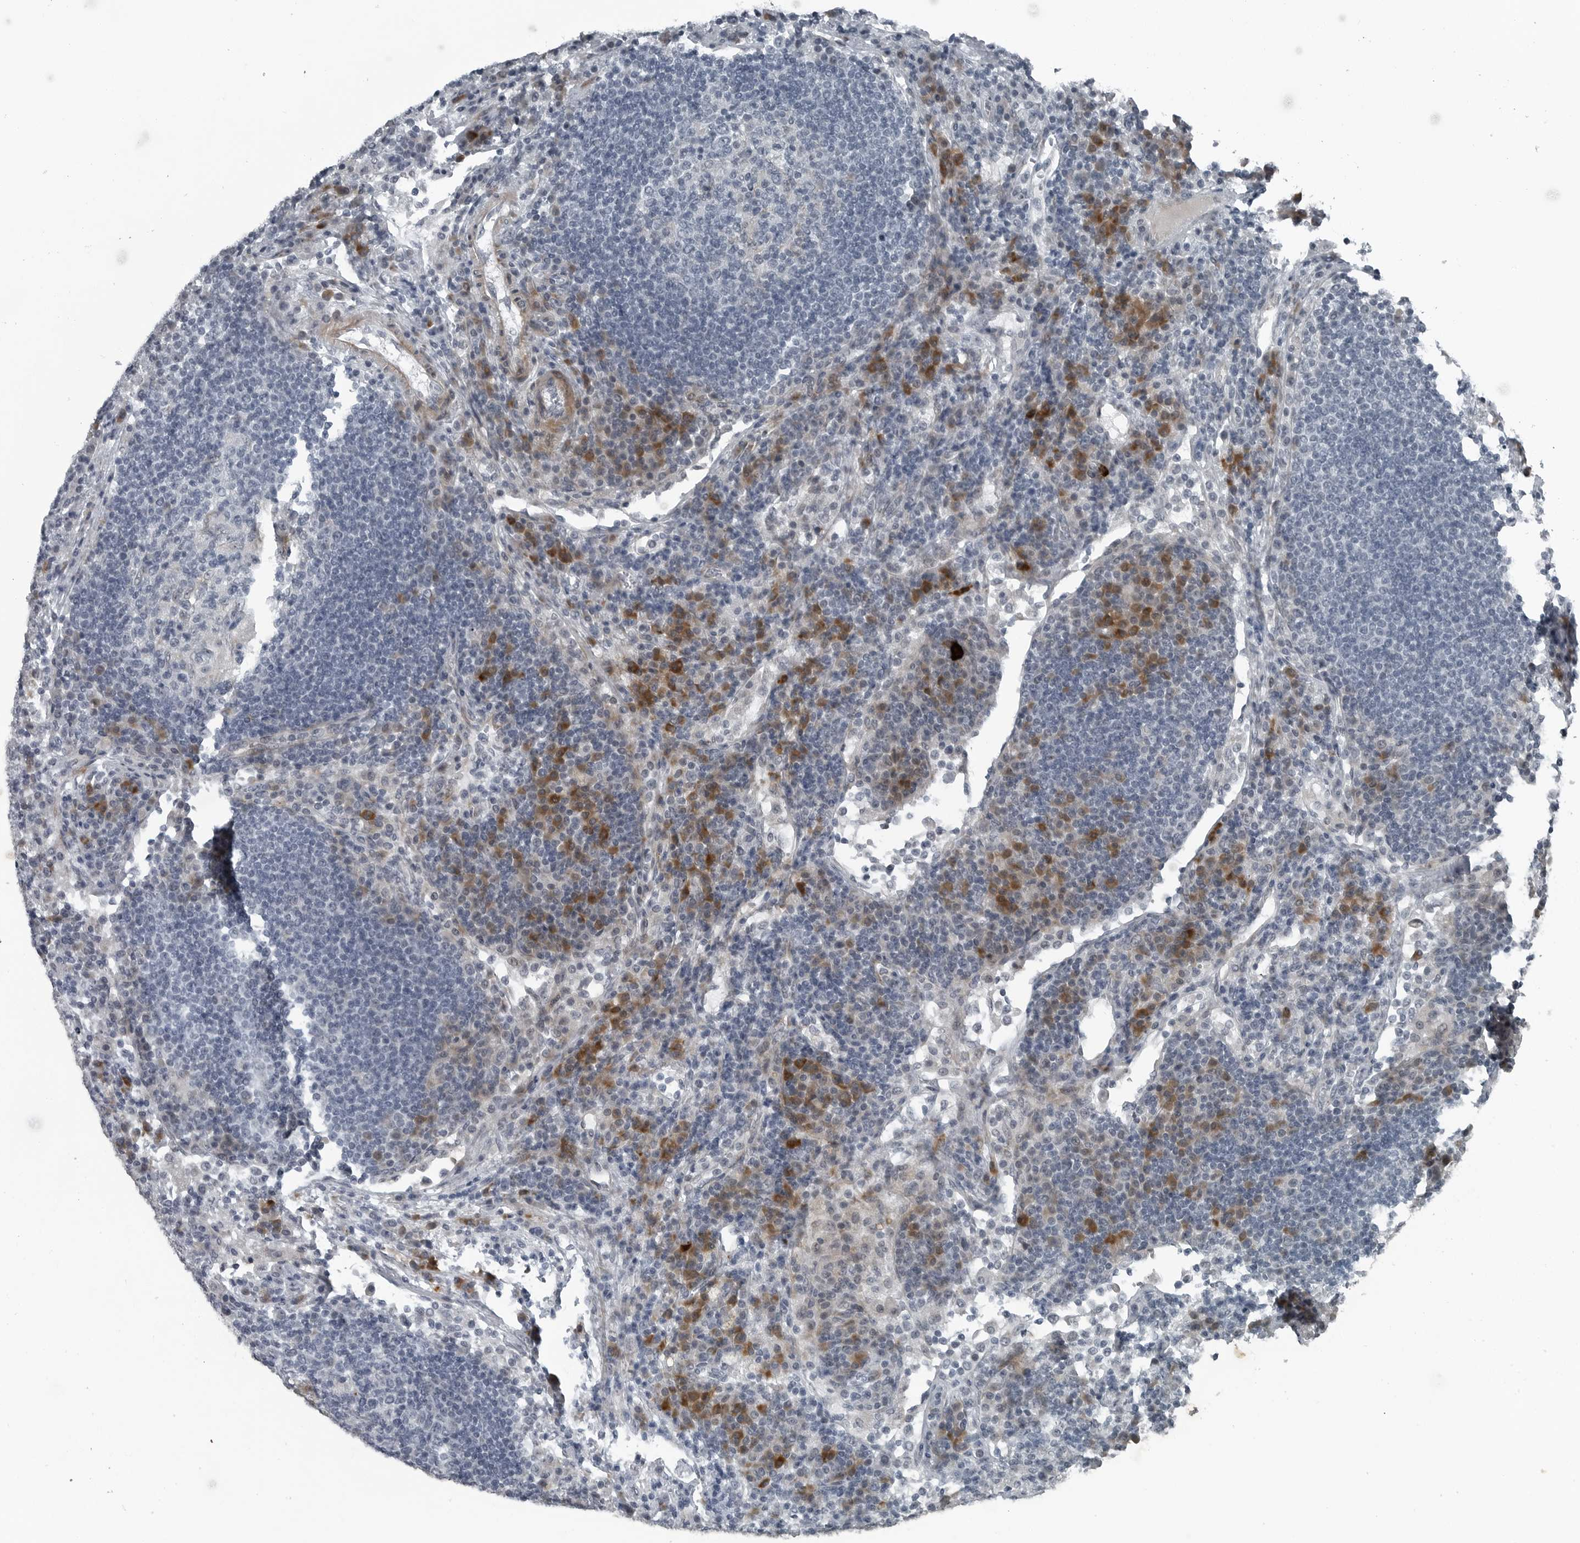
{"staining": {"intensity": "negative", "quantity": "none", "location": "none"}, "tissue": "lymph node", "cell_type": "Germinal center cells", "image_type": "normal", "snomed": [{"axis": "morphology", "description": "Normal tissue, NOS"}, {"axis": "topography", "description": "Lymph node"}], "caption": "IHC of benign human lymph node reveals no staining in germinal center cells.", "gene": "DNAAF11", "patient": {"sex": "female", "age": 53}}